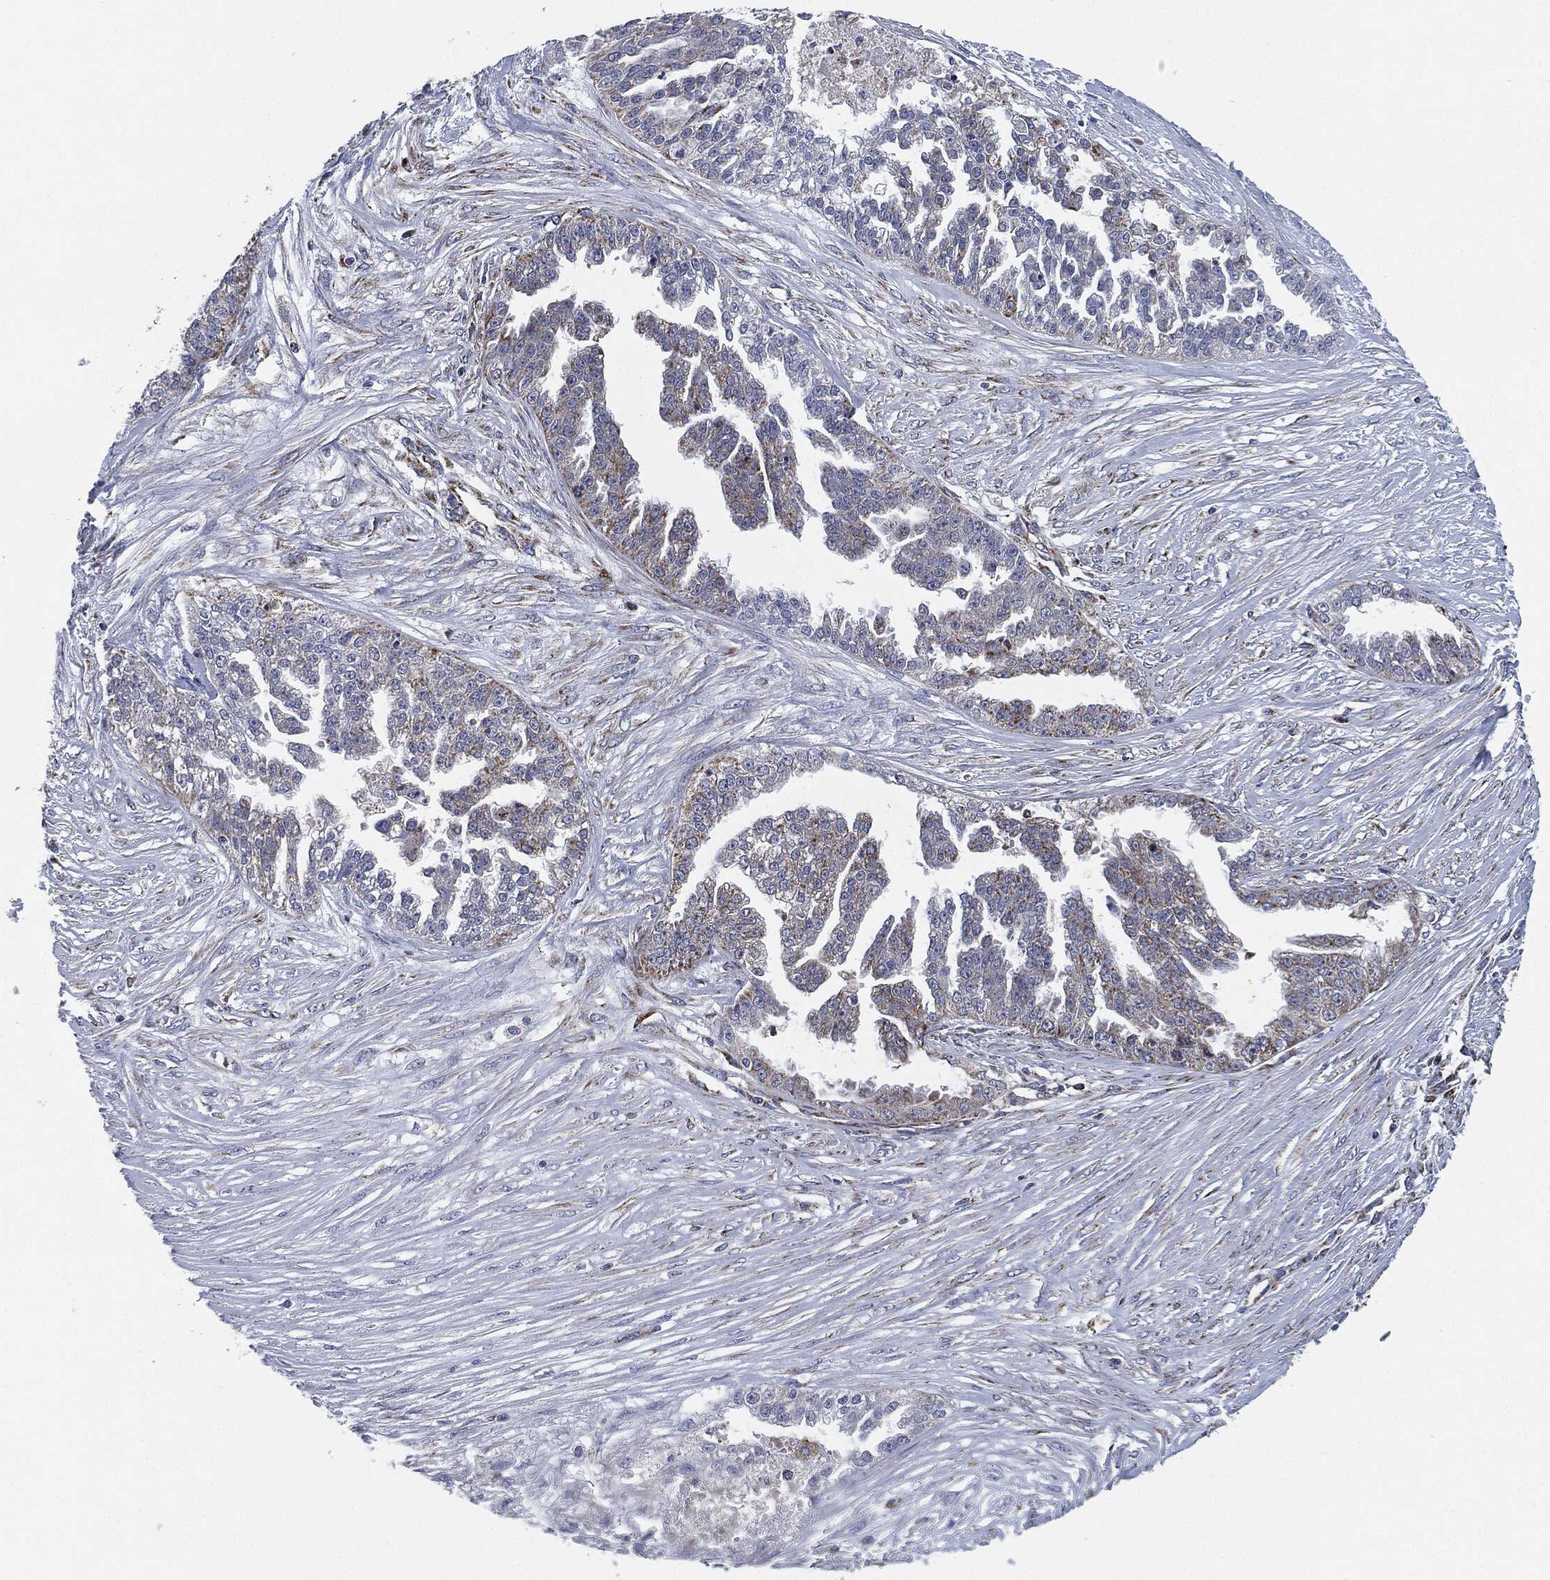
{"staining": {"intensity": "weak", "quantity": "<25%", "location": "cytoplasmic/membranous"}, "tissue": "ovarian cancer", "cell_type": "Tumor cells", "image_type": "cancer", "snomed": [{"axis": "morphology", "description": "Cystadenocarcinoma, serous, NOS"}, {"axis": "topography", "description": "Ovary"}], "caption": "A micrograph of ovarian cancer stained for a protein reveals no brown staining in tumor cells. (DAB immunohistochemistry, high magnification).", "gene": "NDUFV2", "patient": {"sex": "female", "age": 58}}